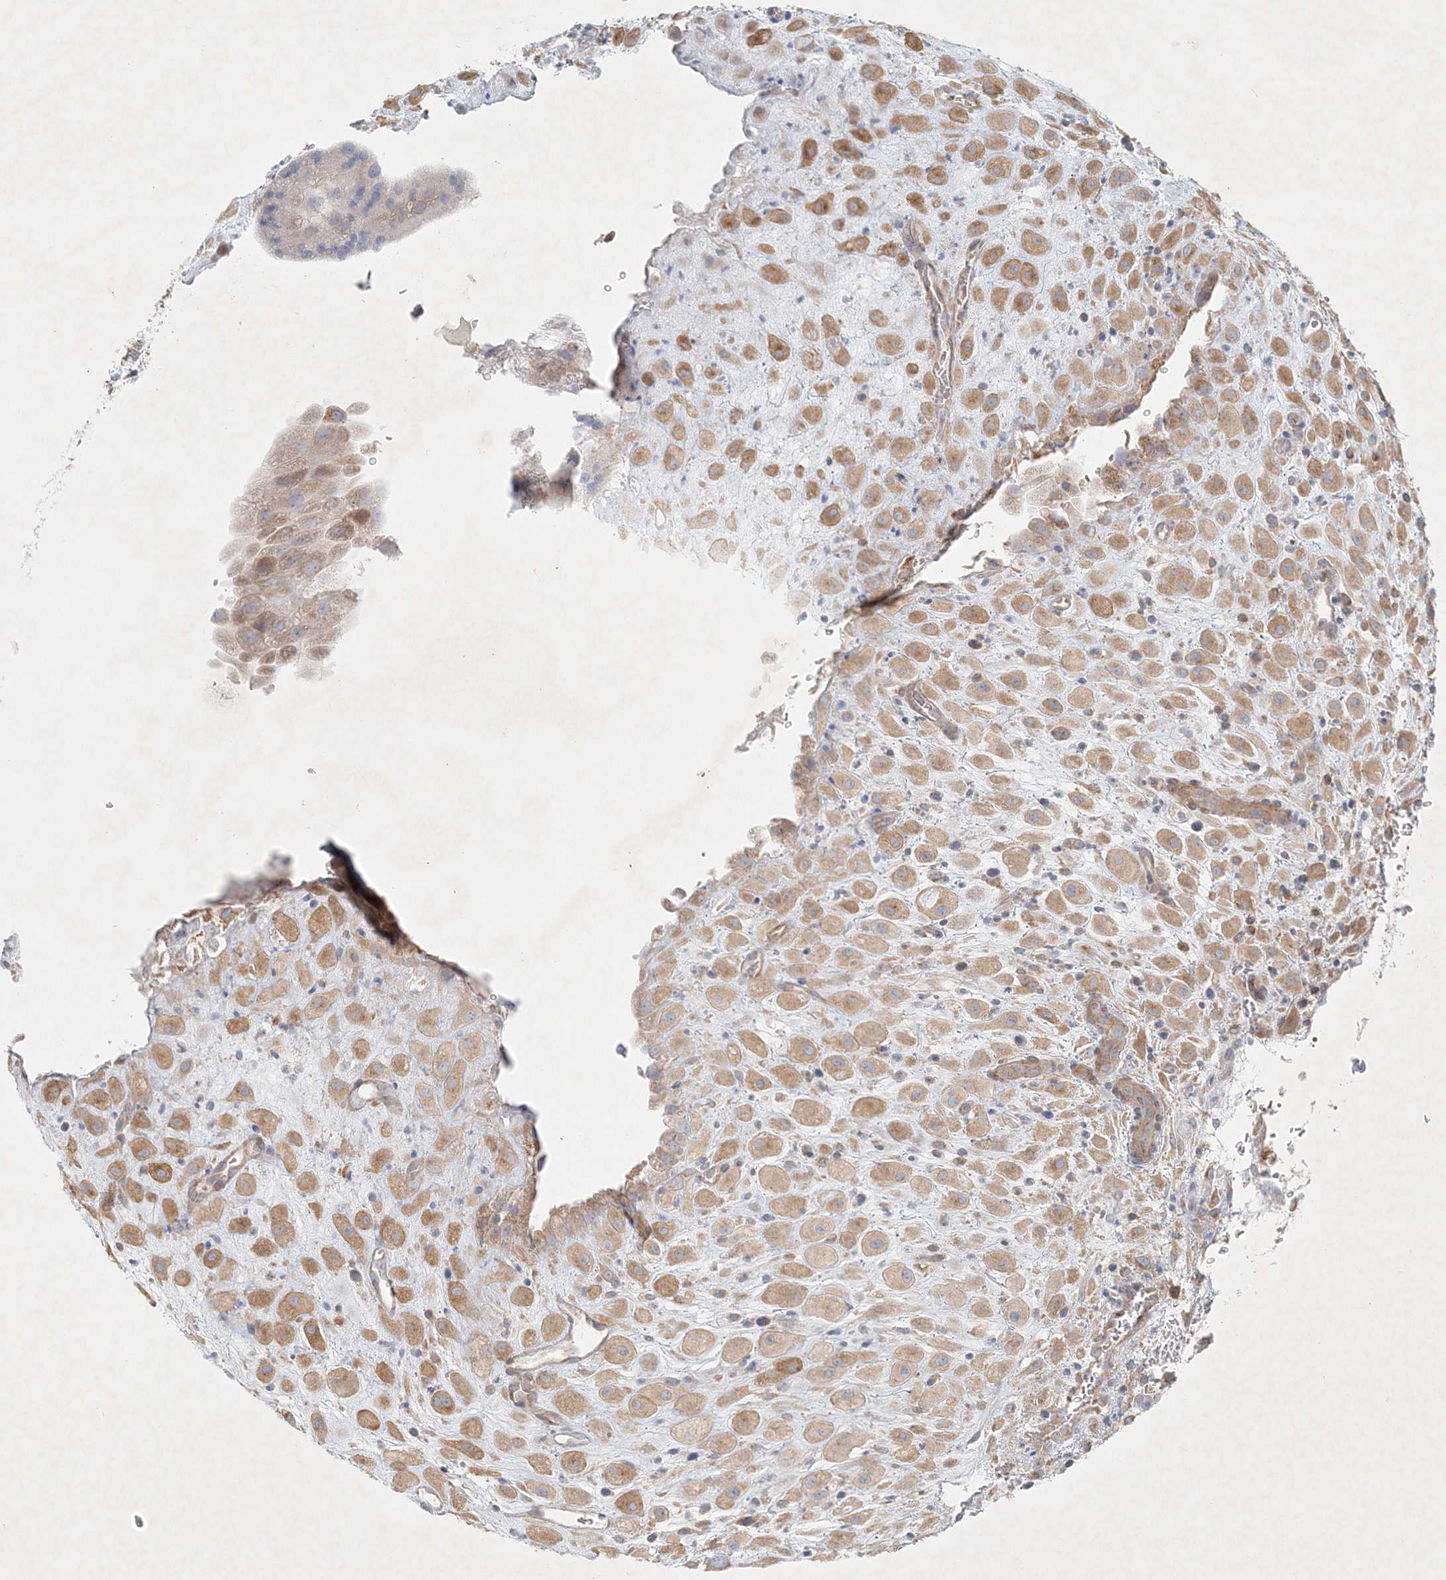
{"staining": {"intensity": "moderate", "quantity": ">75%", "location": "cytoplasmic/membranous"}, "tissue": "placenta", "cell_type": "Decidual cells", "image_type": "normal", "snomed": [{"axis": "morphology", "description": "Normal tissue, NOS"}, {"axis": "topography", "description": "Placenta"}], "caption": "Immunohistochemical staining of normal human placenta demonstrates >75% levels of moderate cytoplasmic/membranous protein staining in about >75% of decidual cells.", "gene": "STK11IP", "patient": {"sex": "female", "age": 35}}